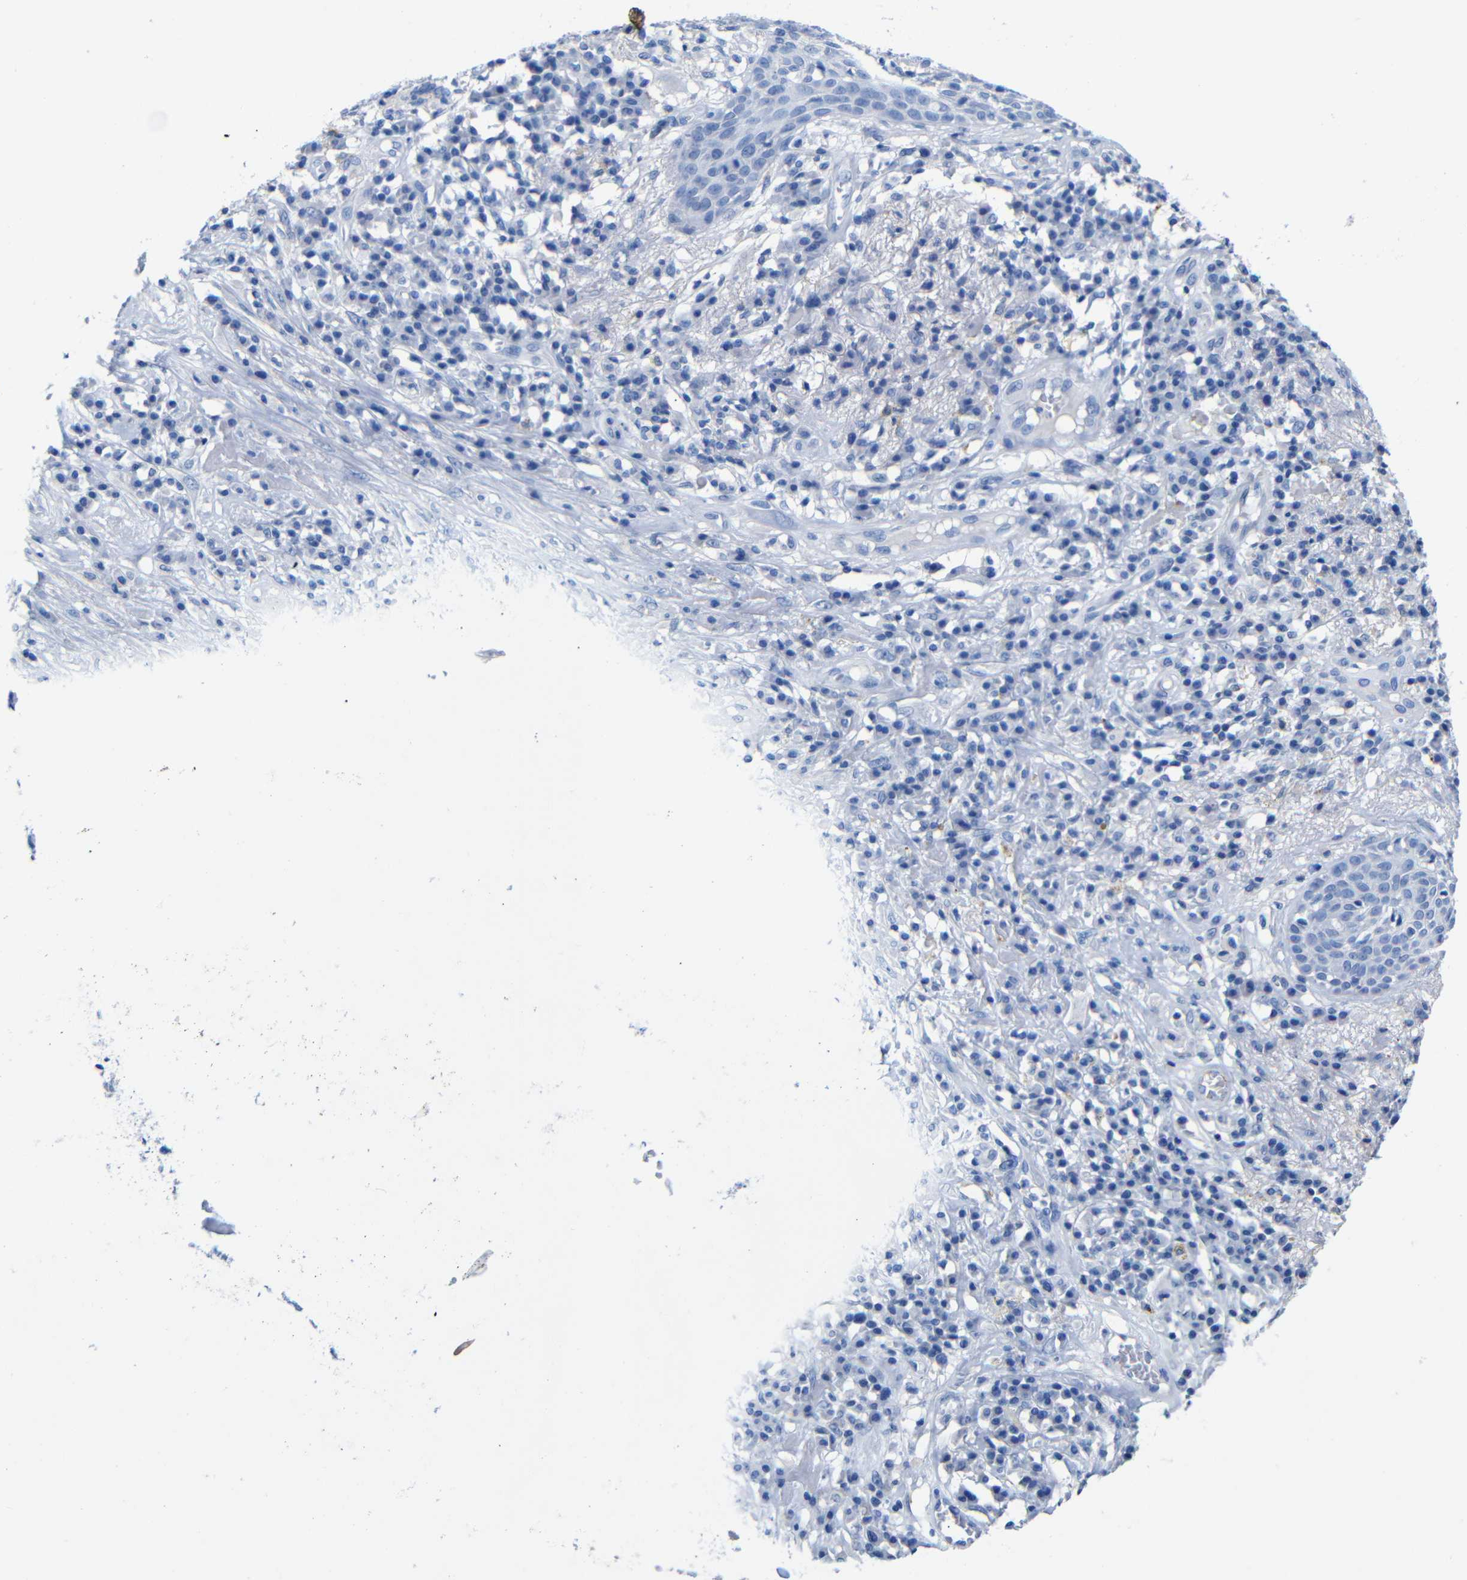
{"staining": {"intensity": "negative", "quantity": "none", "location": "none"}, "tissue": "skin cancer", "cell_type": "Tumor cells", "image_type": "cancer", "snomed": [{"axis": "morphology", "description": "Squamous cell carcinoma, NOS"}, {"axis": "topography", "description": "Skin"}], "caption": "IHC image of skin squamous cell carcinoma stained for a protein (brown), which displays no staining in tumor cells.", "gene": "CGNL1", "patient": {"sex": "male", "age": 65}}